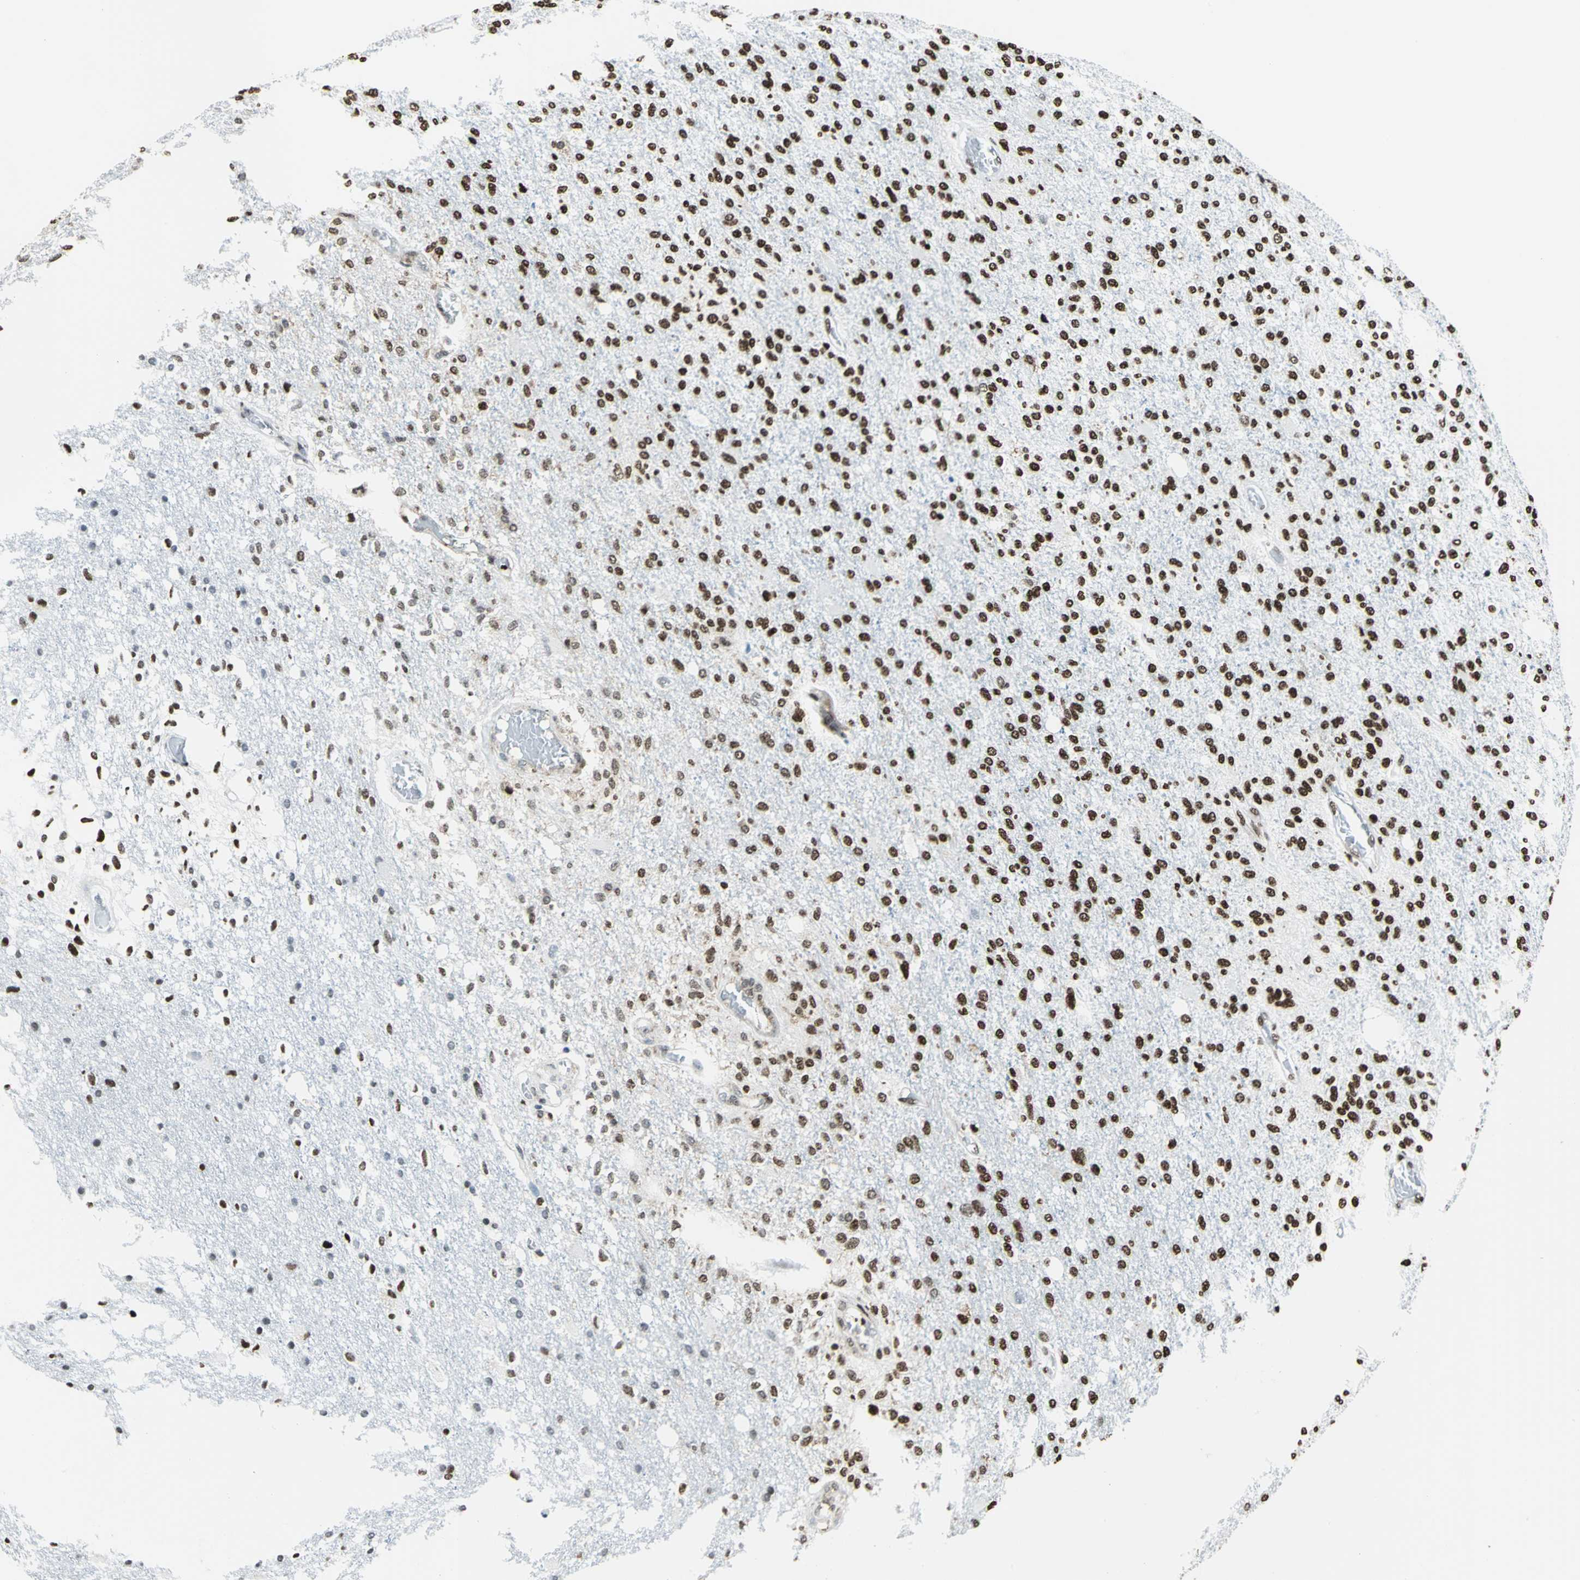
{"staining": {"intensity": "strong", "quantity": ">75%", "location": "nuclear"}, "tissue": "glioma", "cell_type": "Tumor cells", "image_type": "cancer", "snomed": [{"axis": "morphology", "description": "Normal tissue, NOS"}, {"axis": "morphology", "description": "Glioma, malignant, High grade"}, {"axis": "topography", "description": "Cerebral cortex"}], "caption": "Malignant glioma (high-grade) stained for a protein exhibits strong nuclear positivity in tumor cells.", "gene": "APEX1", "patient": {"sex": "male", "age": 77}}